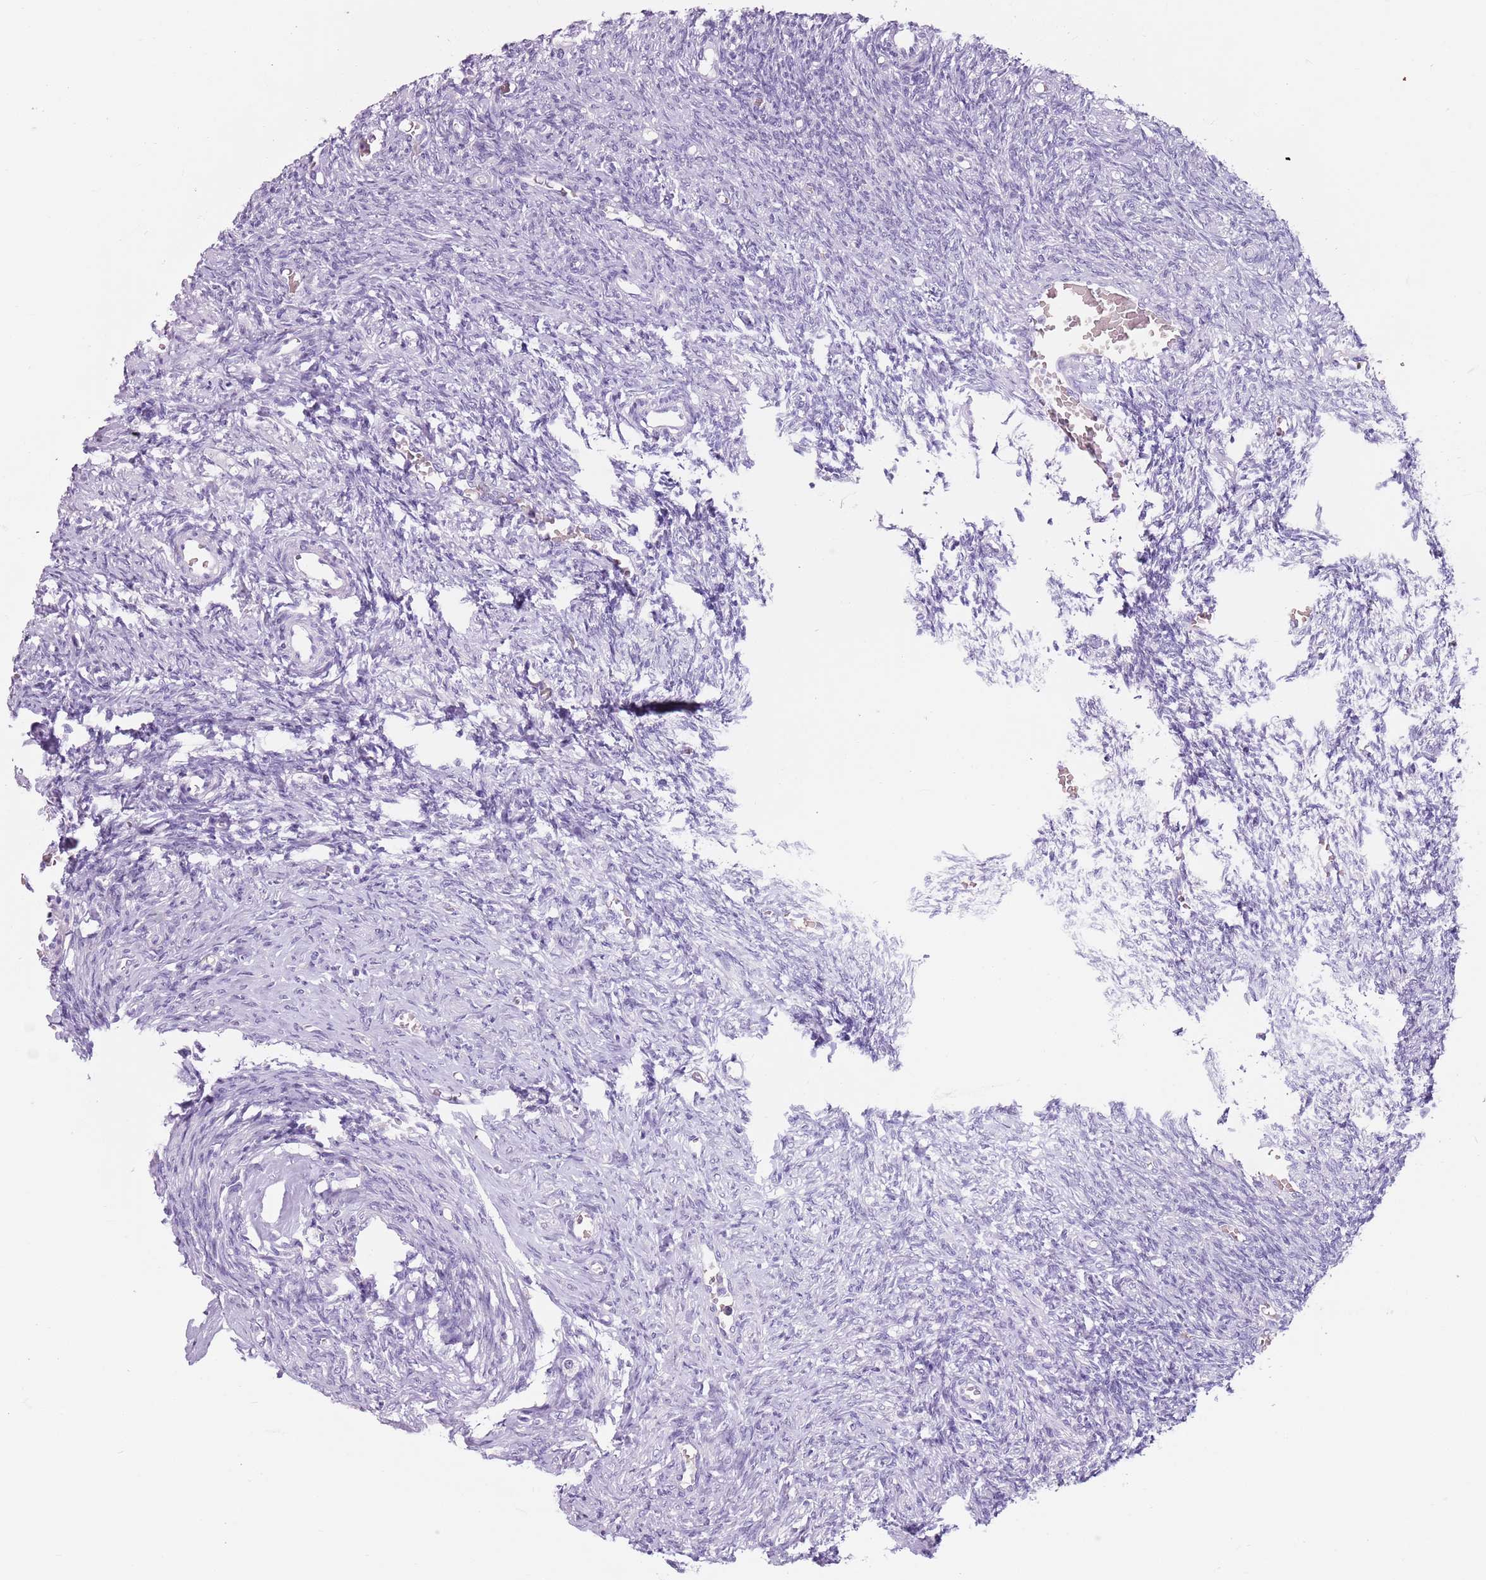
{"staining": {"intensity": "negative", "quantity": "none", "location": "none"}, "tissue": "ovary", "cell_type": "Ovarian stroma cells", "image_type": "normal", "snomed": [{"axis": "morphology", "description": "Normal tissue, NOS"}, {"axis": "topography", "description": "Ovary"}], "caption": "A photomicrograph of ovary stained for a protein exhibits no brown staining in ovarian stroma cells. (DAB (3,3'-diaminobenzidine) immunohistochemistry (IHC) visualized using brightfield microscopy, high magnification).", "gene": "SPESP1", "patient": {"sex": "female", "age": 27}}